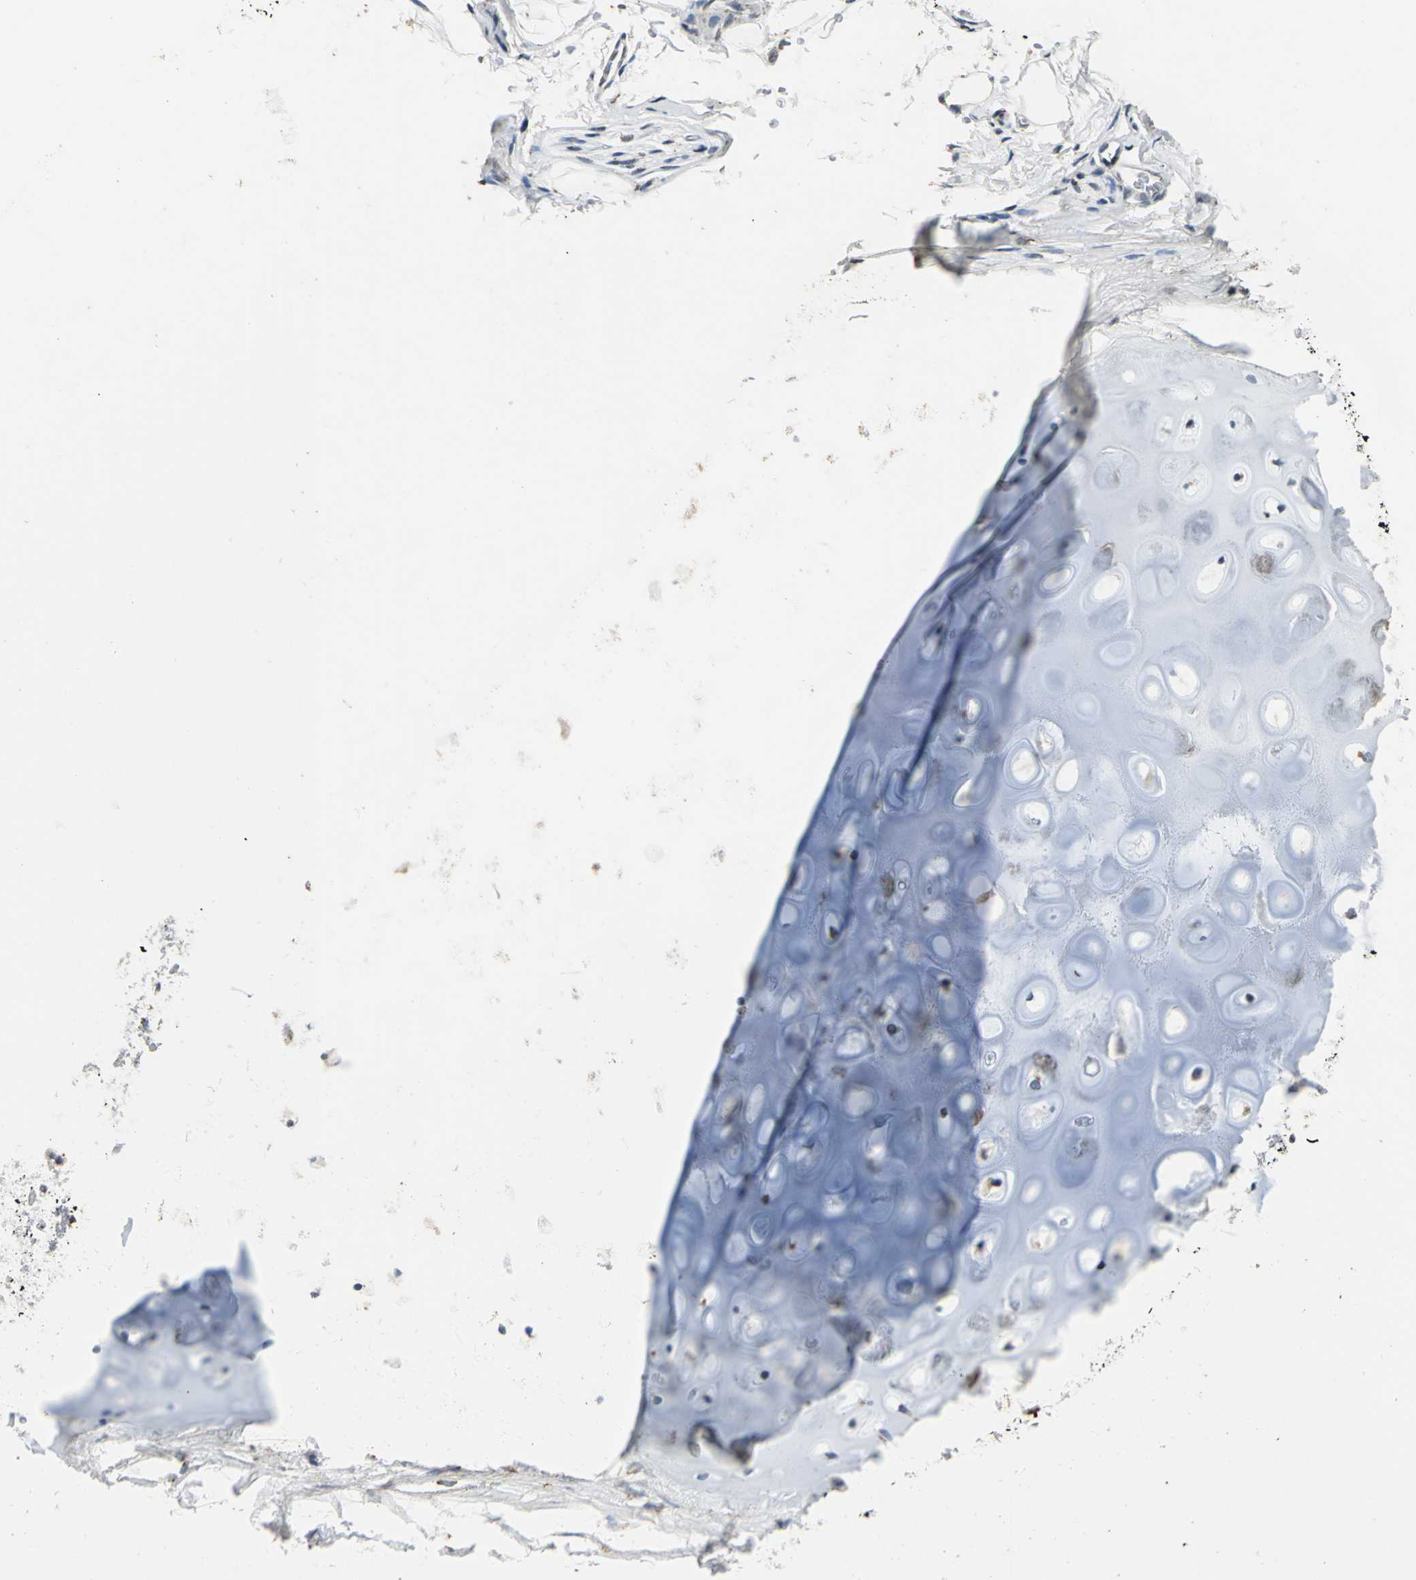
{"staining": {"intensity": "weak", "quantity": "25%-75%", "location": "cytoplasmic/membranous"}, "tissue": "adipose tissue", "cell_type": "Adipocytes", "image_type": "normal", "snomed": [{"axis": "morphology", "description": "Normal tissue, NOS"}, {"axis": "topography", "description": "Cartilage tissue"}, {"axis": "topography", "description": "Bronchus"}], "caption": "Immunohistochemical staining of normal adipose tissue shows 25%-75% levels of weak cytoplasmic/membranous protein staining in approximately 25%-75% of adipocytes. (Brightfield microscopy of DAB IHC at high magnification).", "gene": "TMEM115", "patient": {"sex": "female", "age": 73}}